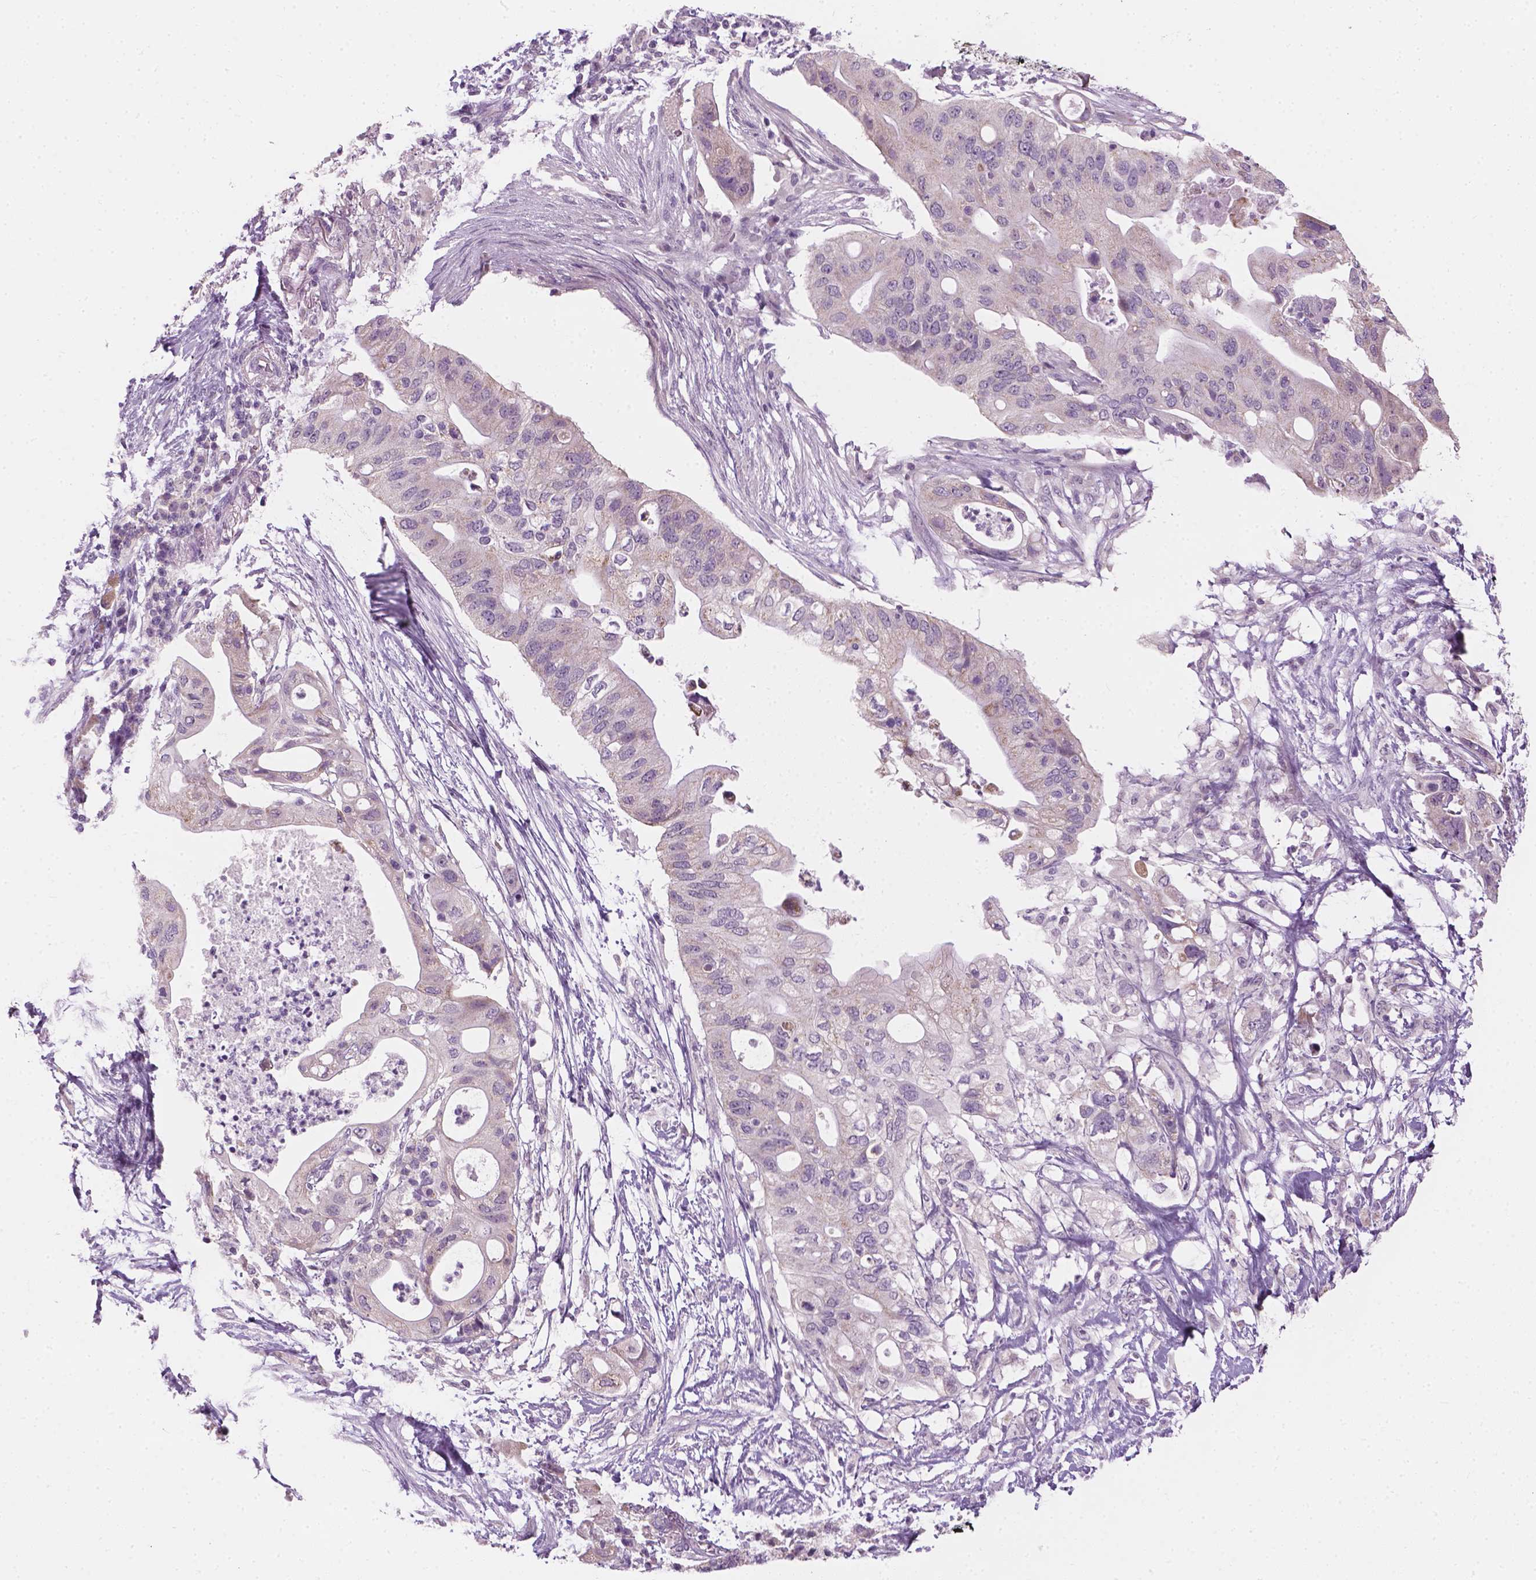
{"staining": {"intensity": "negative", "quantity": "none", "location": "none"}, "tissue": "pancreatic cancer", "cell_type": "Tumor cells", "image_type": "cancer", "snomed": [{"axis": "morphology", "description": "Adenocarcinoma, NOS"}, {"axis": "topography", "description": "Pancreas"}], "caption": "Tumor cells show no significant expression in pancreatic cancer (adenocarcinoma). Nuclei are stained in blue.", "gene": "CFAP126", "patient": {"sex": "female", "age": 72}}